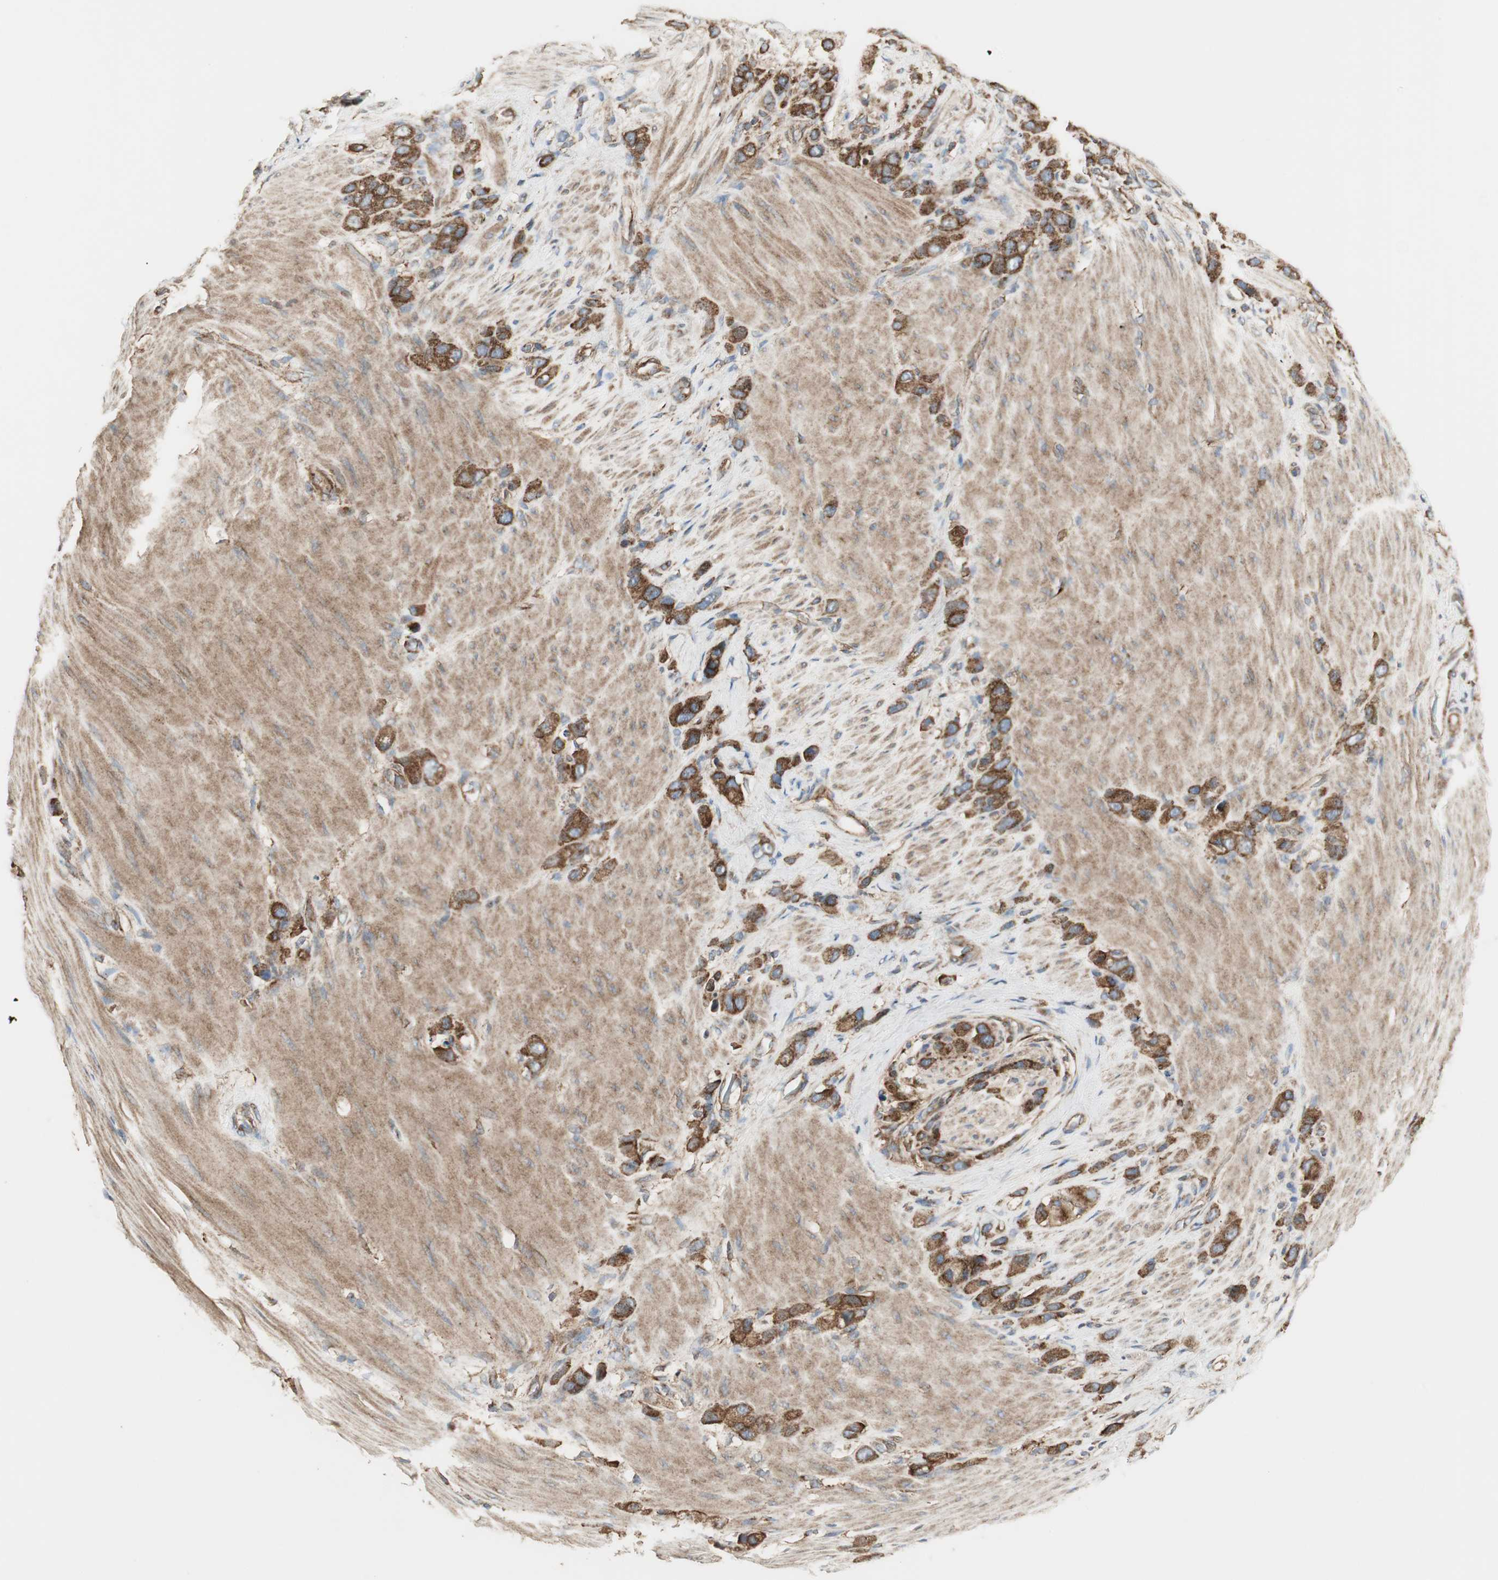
{"staining": {"intensity": "strong", "quantity": ">75%", "location": "cytoplasmic/membranous"}, "tissue": "stomach cancer", "cell_type": "Tumor cells", "image_type": "cancer", "snomed": [{"axis": "morphology", "description": "Normal tissue, NOS"}, {"axis": "morphology", "description": "Adenocarcinoma, NOS"}, {"axis": "morphology", "description": "Adenocarcinoma, High grade"}, {"axis": "topography", "description": "Stomach, upper"}, {"axis": "topography", "description": "Stomach"}], "caption": "Immunohistochemistry (IHC) staining of stomach adenocarcinoma, which reveals high levels of strong cytoplasmic/membranous staining in approximately >75% of tumor cells indicating strong cytoplasmic/membranous protein expression. The staining was performed using DAB (3,3'-diaminobenzidine) (brown) for protein detection and nuclei were counterstained in hematoxylin (blue).", "gene": "H6PD", "patient": {"sex": "female", "age": 65}}